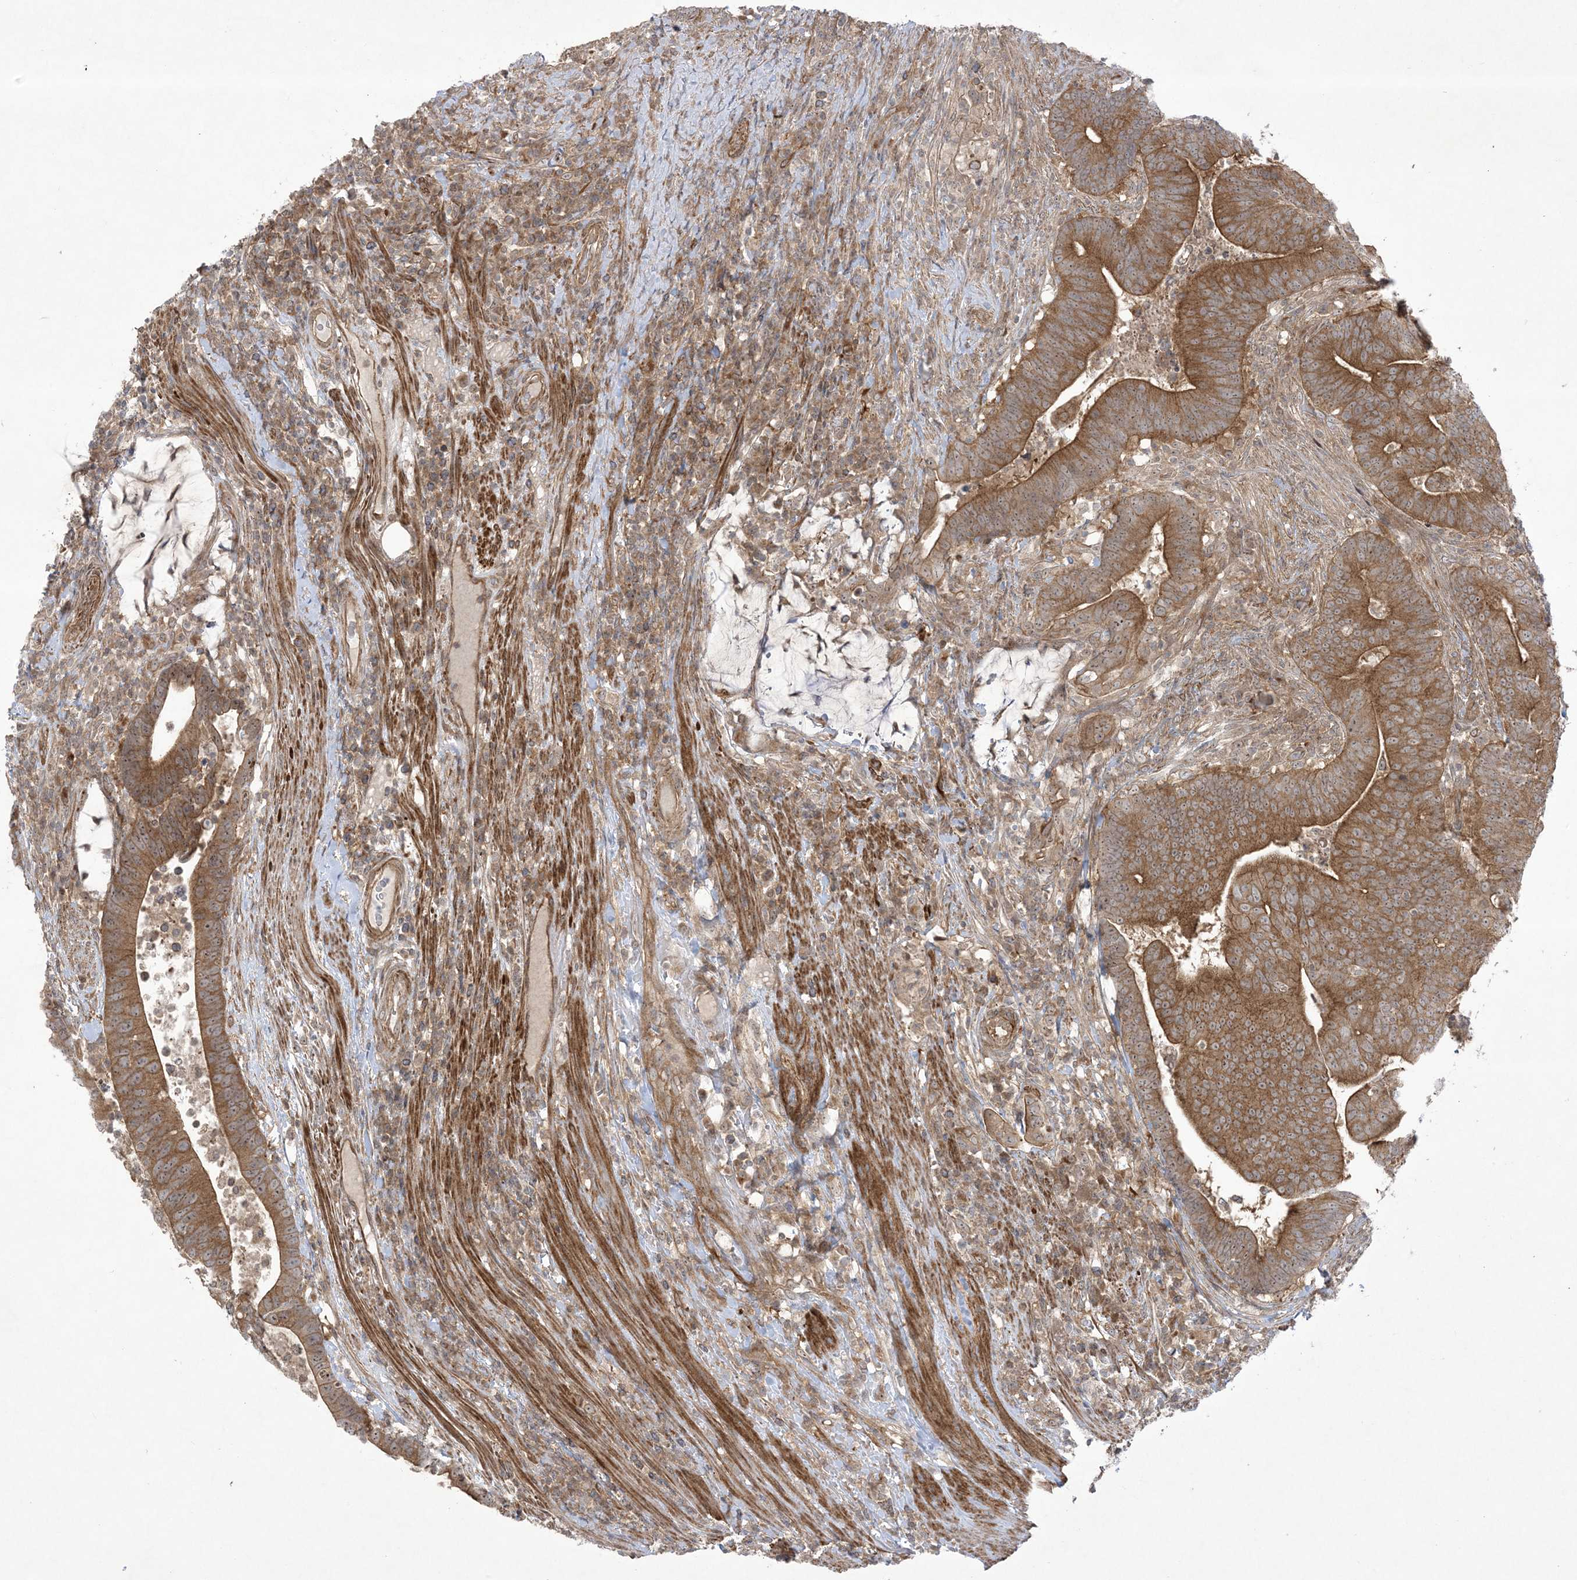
{"staining": {"intensity": "strong", "quantity": ">75%", "location": "cytoplasmic/membranous"}, "tissue": "colorectal cancer", "cell_type": "Tumor cells", "image_type": "cancer", "snomed": [{"axis": "morphology", "description": "Adenocarcinoma, NOS"}, {"axis": "topography", "description": "Colon"}], "caption": "Immunohistochemistry (IHC) image of colorectal cancer stained for a protein (brown), which shows high levels of strong cytoplasmic/membranous expression in approximately >75% of tumor cells.", "gene": "SOGA3", "patient": {"sex": "female", "age": 66}}